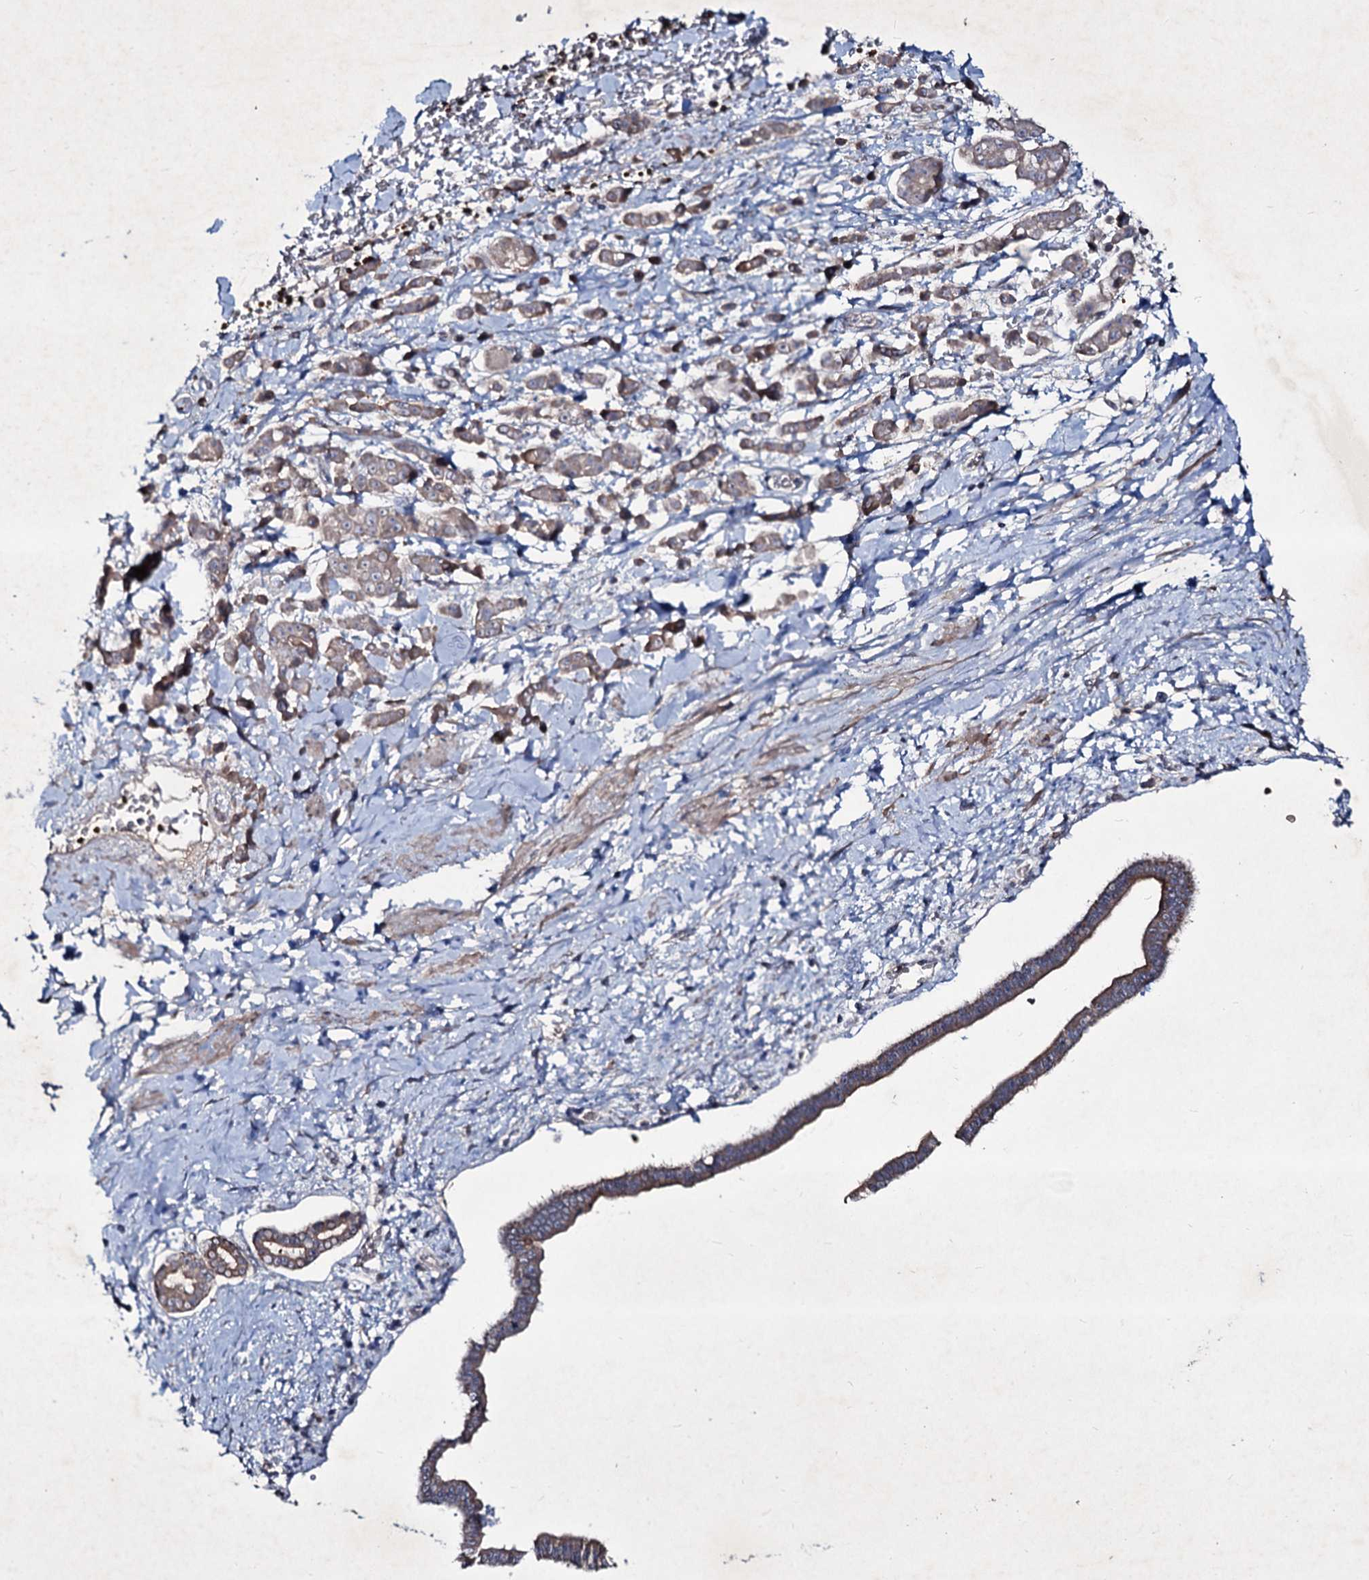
{"staining": {"intensity": "weak", "quantity": ">75%", "location": "cytoplasmic/membranous"}, "tissue": "pancreatic cancer", "cell_type": "Tumor cells", "image_type": "cancer", "snomed": [{"axis": "morphology", "description": "Normal tissue, NOS"}, {"axis": "morphology", "description": "Adenocarcinoma, NOS"}, {"axis": "topography", "description": "Pancreas"}], "caption": "Approximately >75% of tumor cells in human adenocarcinoma (pancreatic) demonstrate weak cytoplasmic/membranous protein expression as visualized by brown immunohistochemical staining.", "gene": "RNF6", "patient": {"sex": "female", "age": 64}}